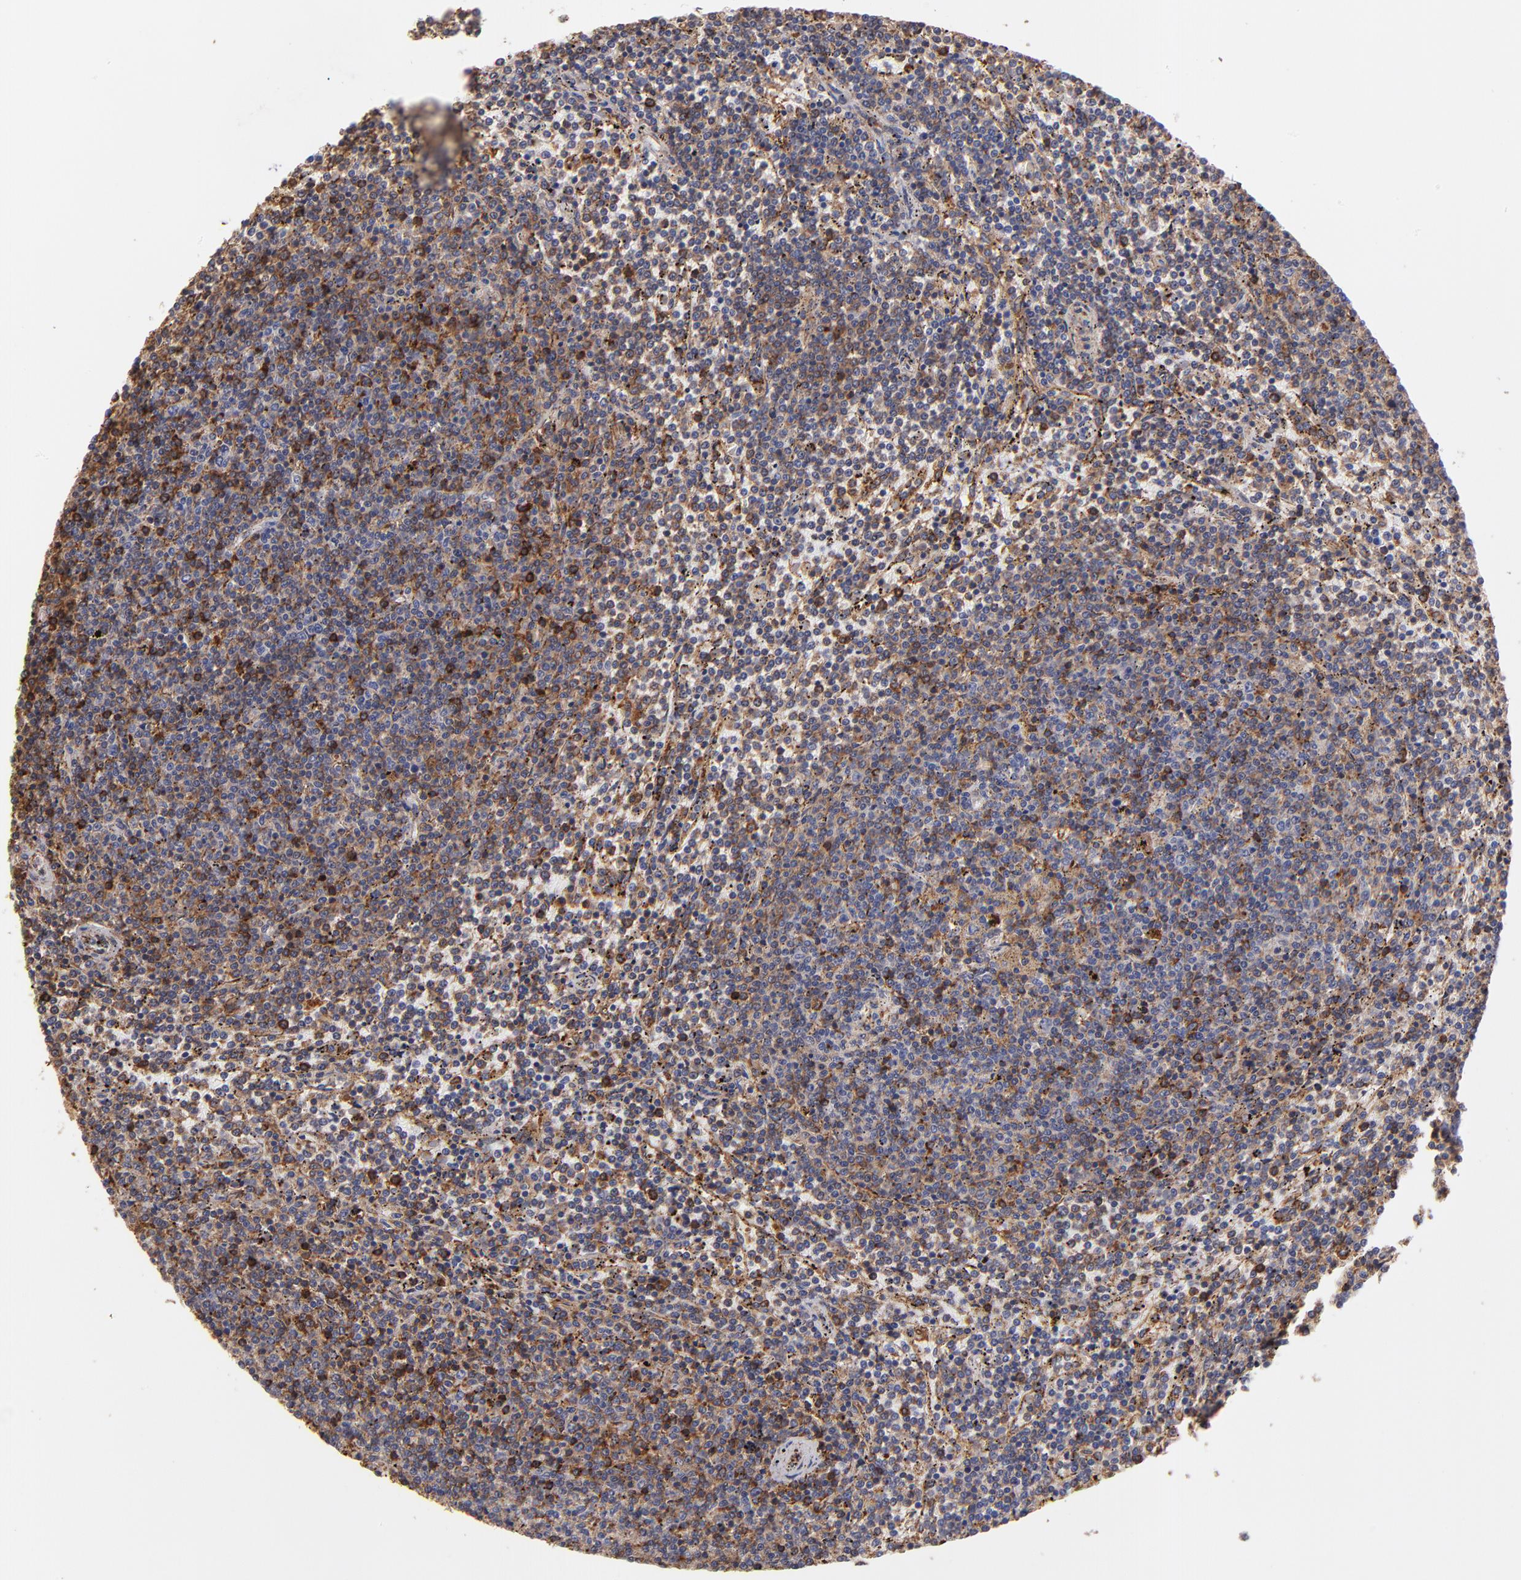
{"staining": {"intensity": "moderate", "quantity": "25%-75%", "location": "cytoplasmic/membranous"}, "tissue": "lymphoma", "cell_type": "Tumor cells", "image_type": "cancer", "snomed": [{"axis": "morphology", "description": "Malignant lymphoma, non-Hodgkin's type, Low grade"}, {"axis": "topography", "description": "Spleen"}], "caption": "Immunohistochemical staining of human low-grade malignant lymphoma, non-Hodgkin's type demonstrates moderate cytoplasmic/membranous protein positivity in approximately 25%-75% of tumor cells.", "gene": "MVP", "patient": {"sex": "female", "age": 50}}